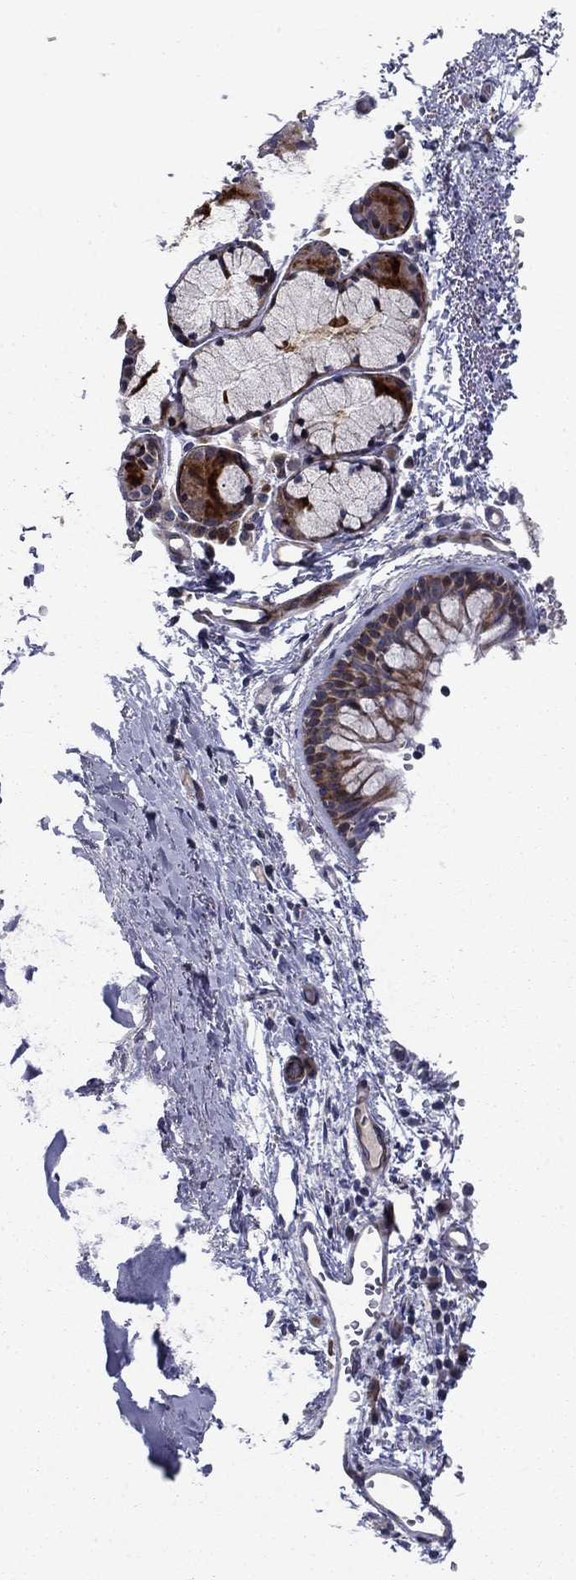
{"staining": {"intensity": "strong", "quantity": "<25%", "location": "cytoplasmic/membranous"}, "tissue": "bronchus", "cell_type": "Respiratory epithelial cells", "image_type": "normal", "snomed": [{"axis": "morphology", "description": "Normal tissue, NOS"}, {"axis": "topography", "description": "Bronchus"}, {"axis": "topography", "description": "Lung"}], "caption": "IHC (DAB (3,3'-diaminobenzidine)) staining of normal bronchus reveals strong cytoplasmic/membranous protein positivity in approximately <25% of respiratory epithelial cells.", "gene": "MIOS", "patient": {"sex": "female", "age": 57}}